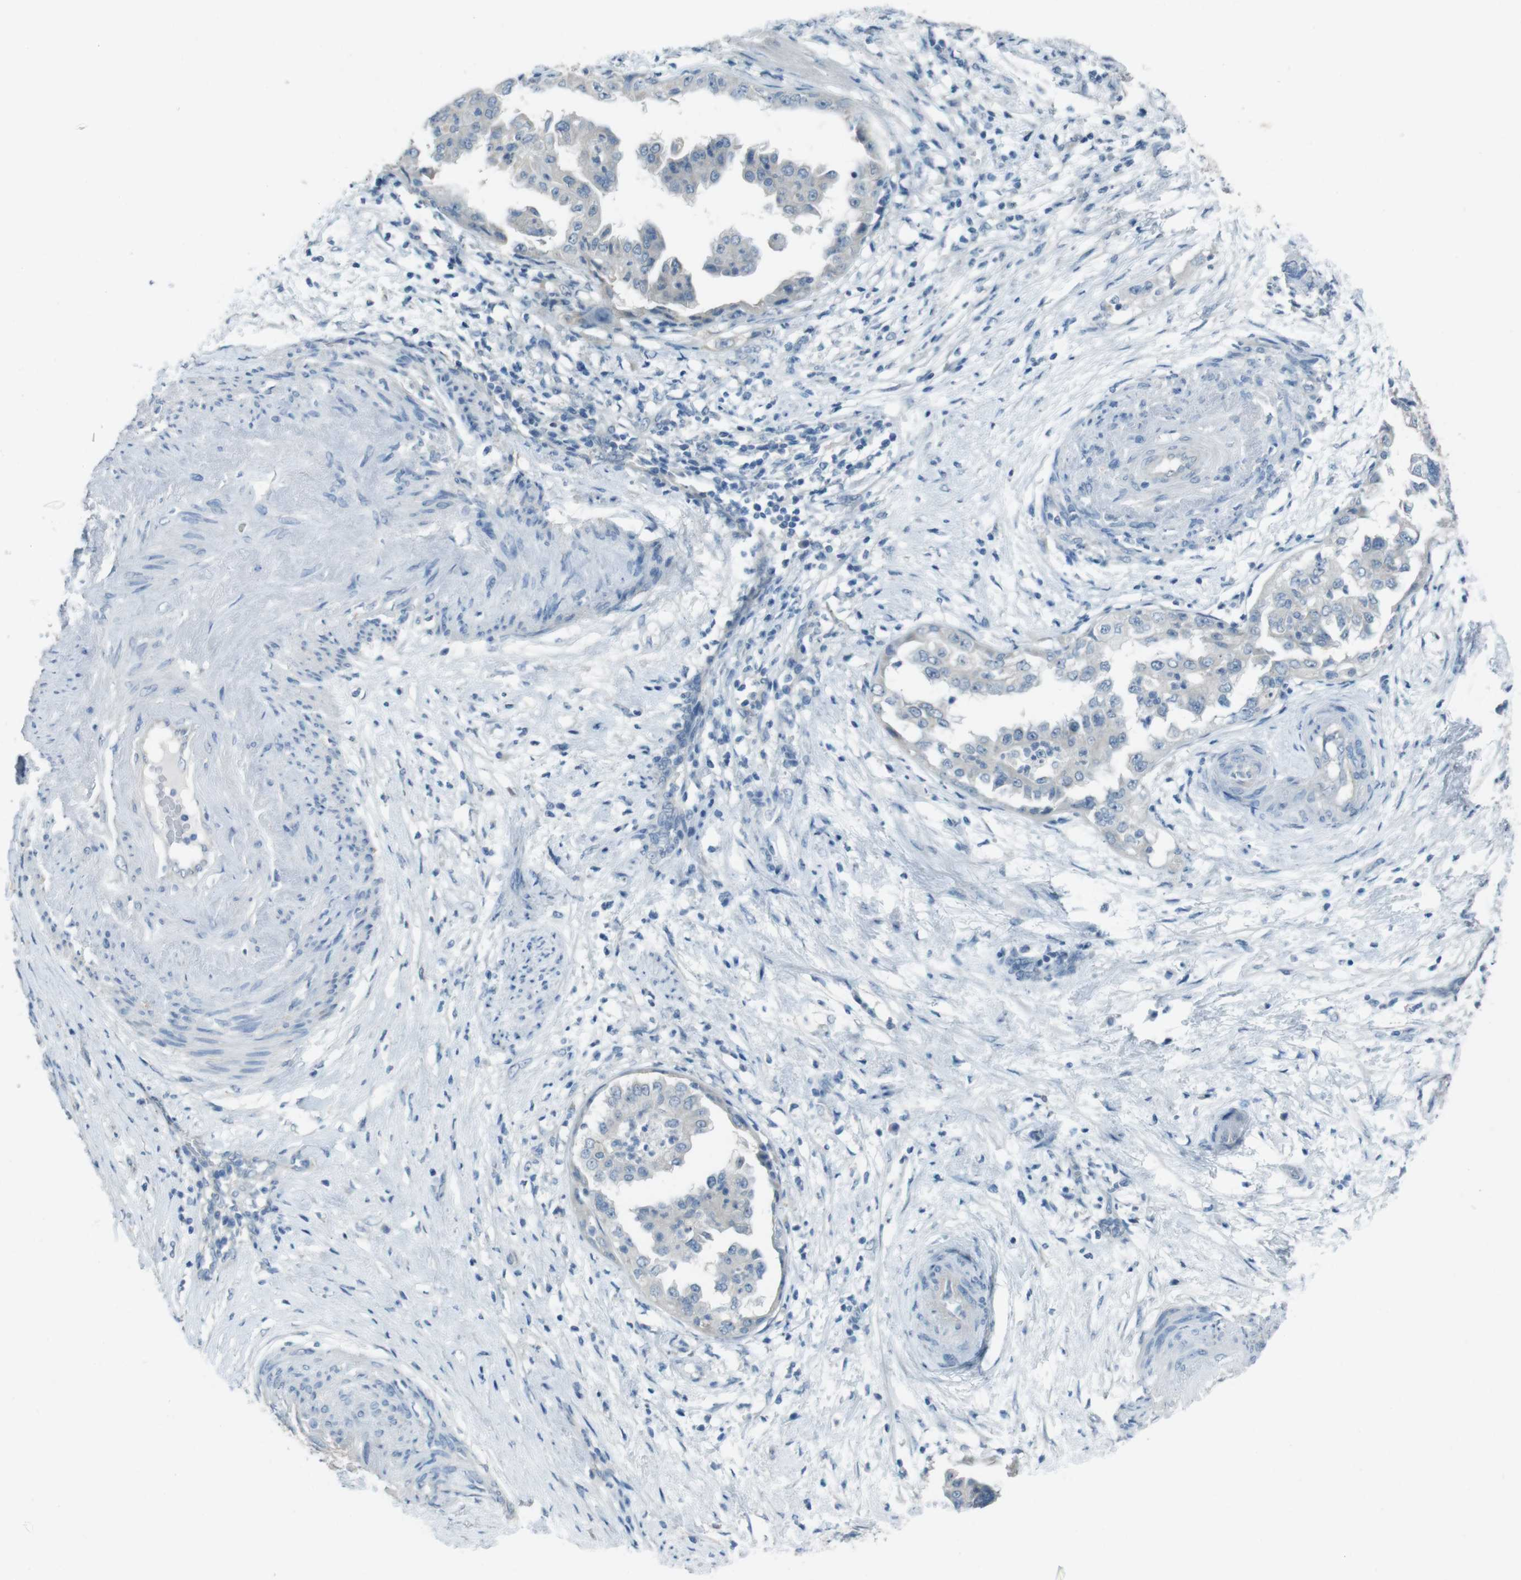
{"staining": {"intensity": "negative", "quantity": "none", "location": "none"}, "tissue": "endometrial cancer", "cell_type": "Tumor cells", "image_type": "cancer", "snomed": [{"axis": "morphology", "description": "Adenocarcinoma, NOS"}, {"axis": "topography", "description": "Endometrium"}], "caption": "DAB (3,3'-diaminobenzidine) immunohistochemical staining of endometrial adenocarcinoma displays no significant staining in tumor cells.", "gene": "ENTPD7", "patient": {"sex": "female", "age": 85}}